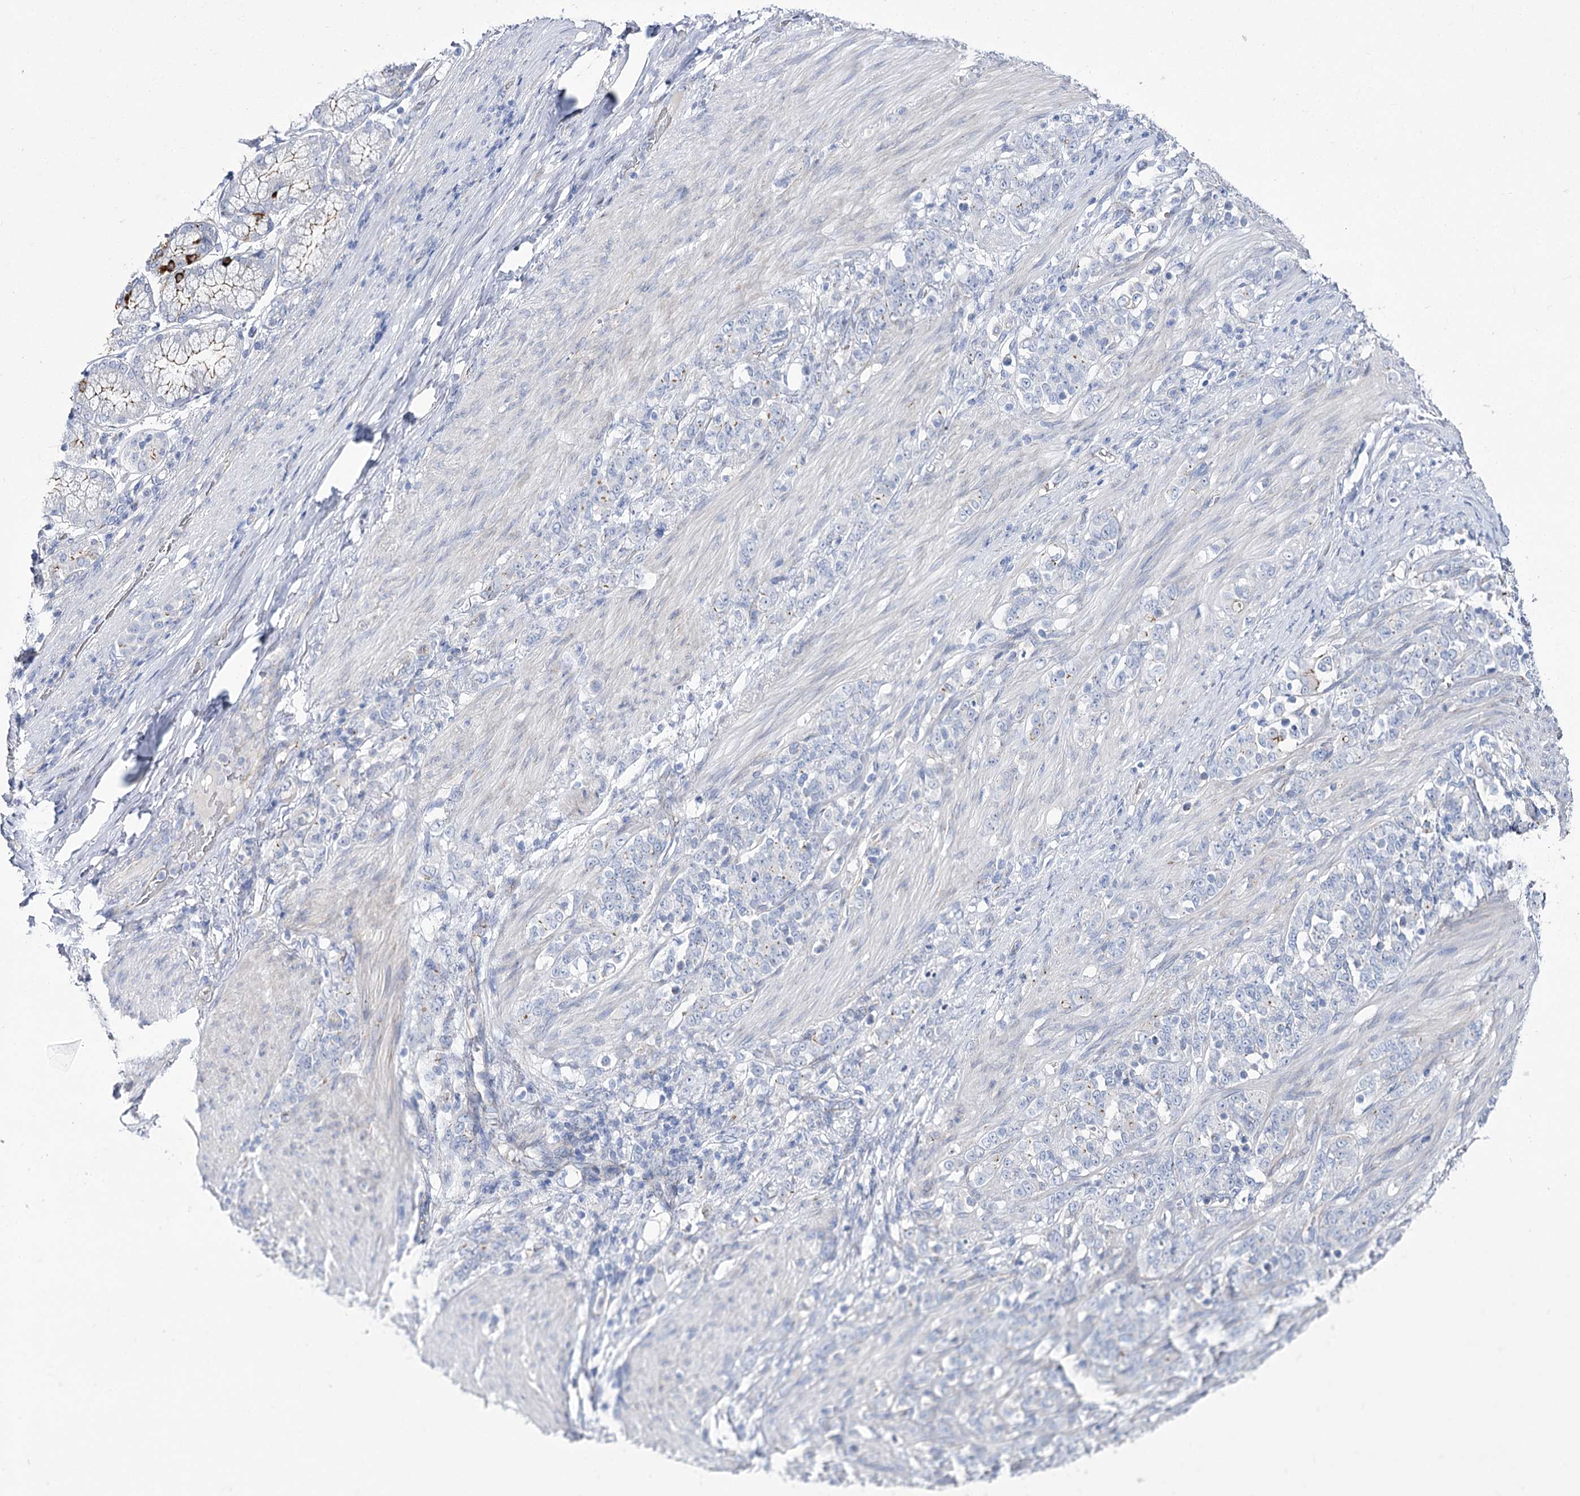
{"staining": {"intensity": "negative", "quantity": "none", "location": "none"}, "tissue": "stomach cancer", "cell_type": "Tumor cells", "image_type": "cancer", "snomed": [{"axis": "morphology", "description": "Adenocarcinoma, NOS"}, {"axis": "topography", "description": "Stomach"}], "caption": "Immunohistochemical staining of stomach cancer (adenocarcinoma) displays no significant positivity in tumor cells. (DAB (3,3'-diaminobenzidine) IHC visualized using brightfield microscopy, high magnification).", "gene": "NRAP", "patient": {"sex": "female", "age": 79}}